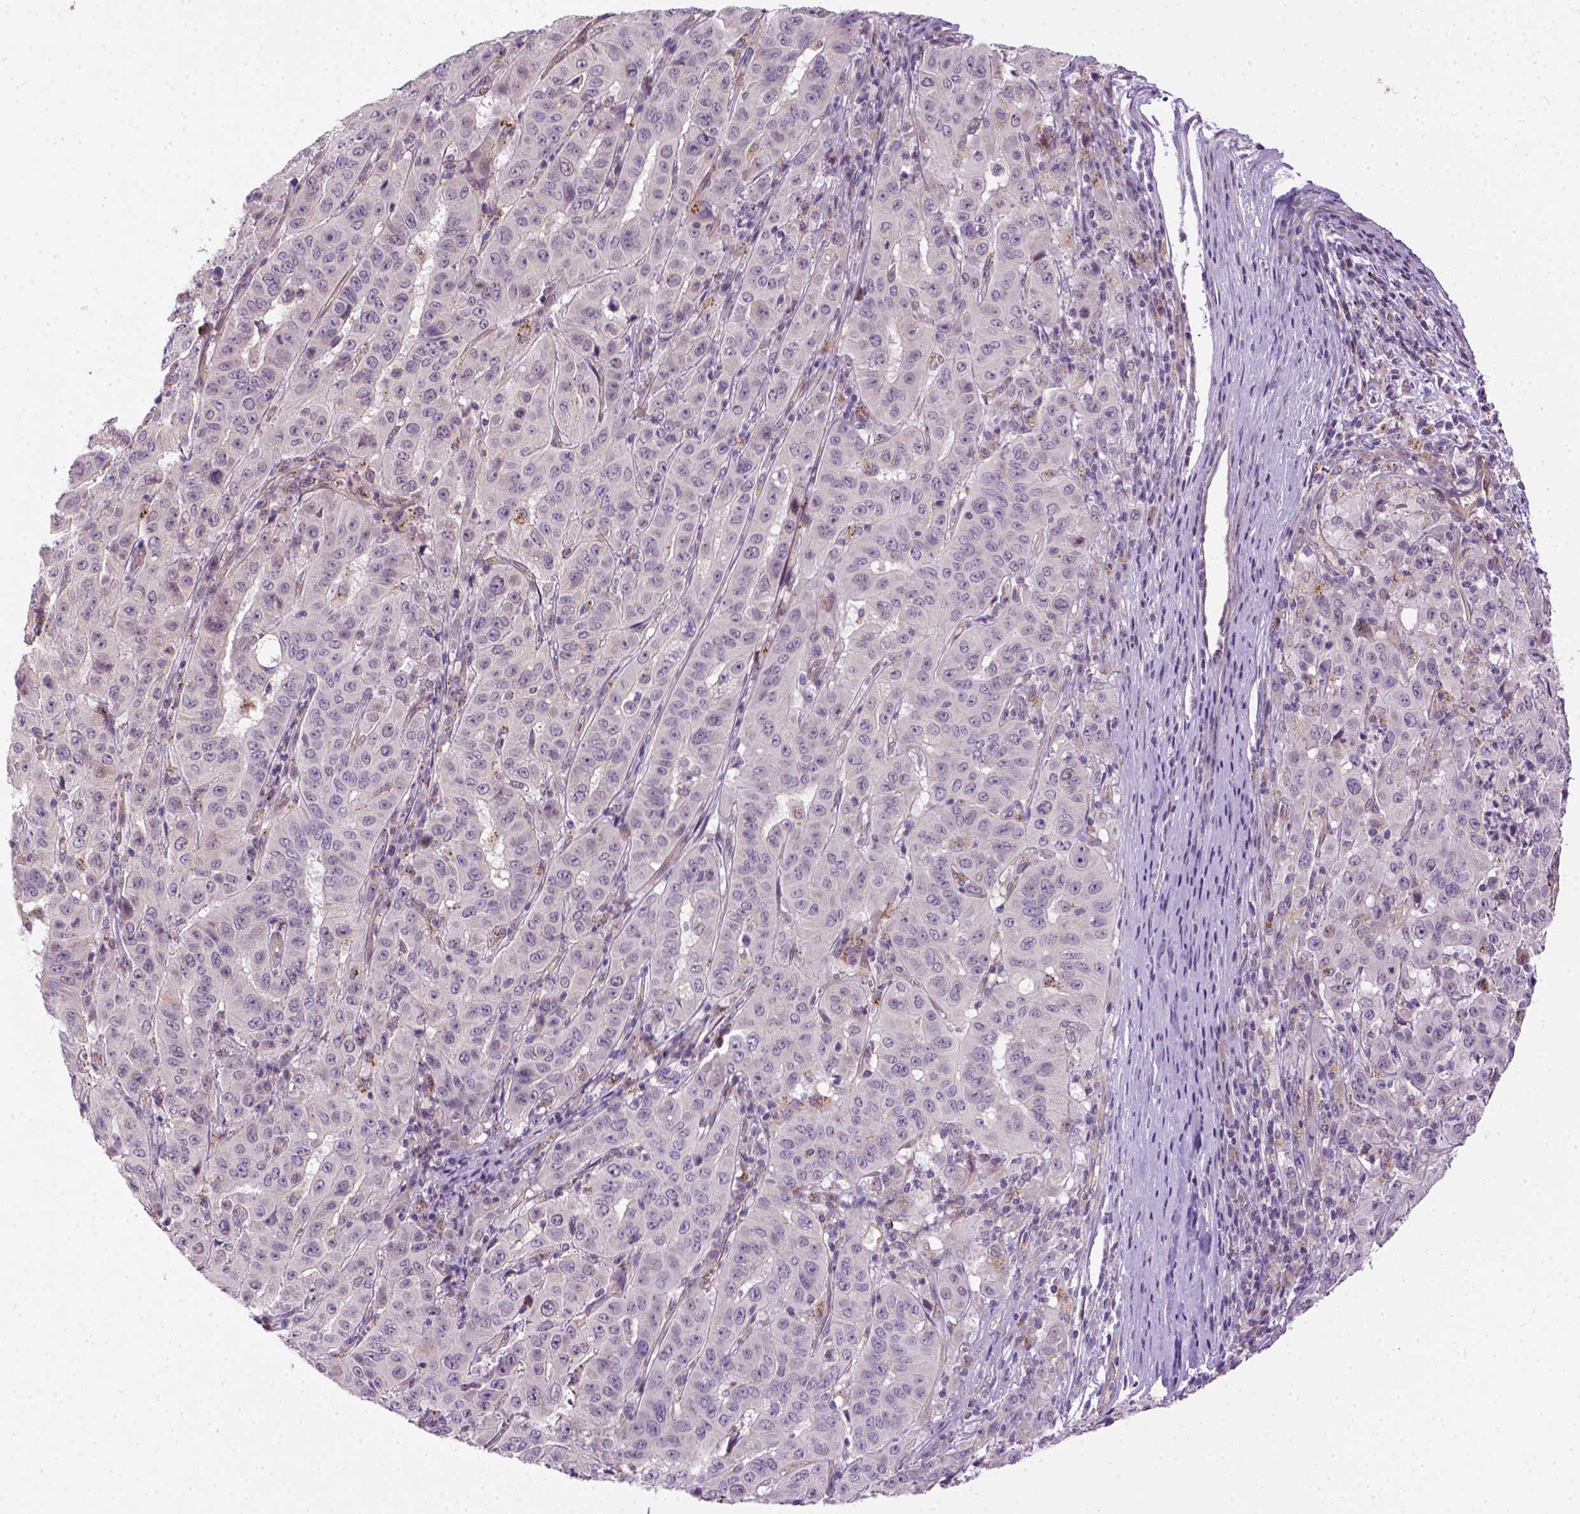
{"staining": {"intensity": "negative", "quantity": "none", "location": "none"}, "tissue": "pancreatic cancer", "cell_type": "Tumor cells", "image_type": "cancer", "snomed": [{"axis": "morphology", "description": "Adenocarcinoma, NOS"}, {"axis": "topography", "description": "Pancreas"}], "caption": "Micrograph shows no protein positivity in tumor cells of adenocarcinoma (pancreatic) tissue. The staining was performed using DAB (3,3'-diaminobenzidine) to visualize the protein expression in brown, while the nuclei were stained in blue with hematoxylin (Magnification: 20x).", "gene": "KAZN", "patient": {"sex": "male", "age": 63}}